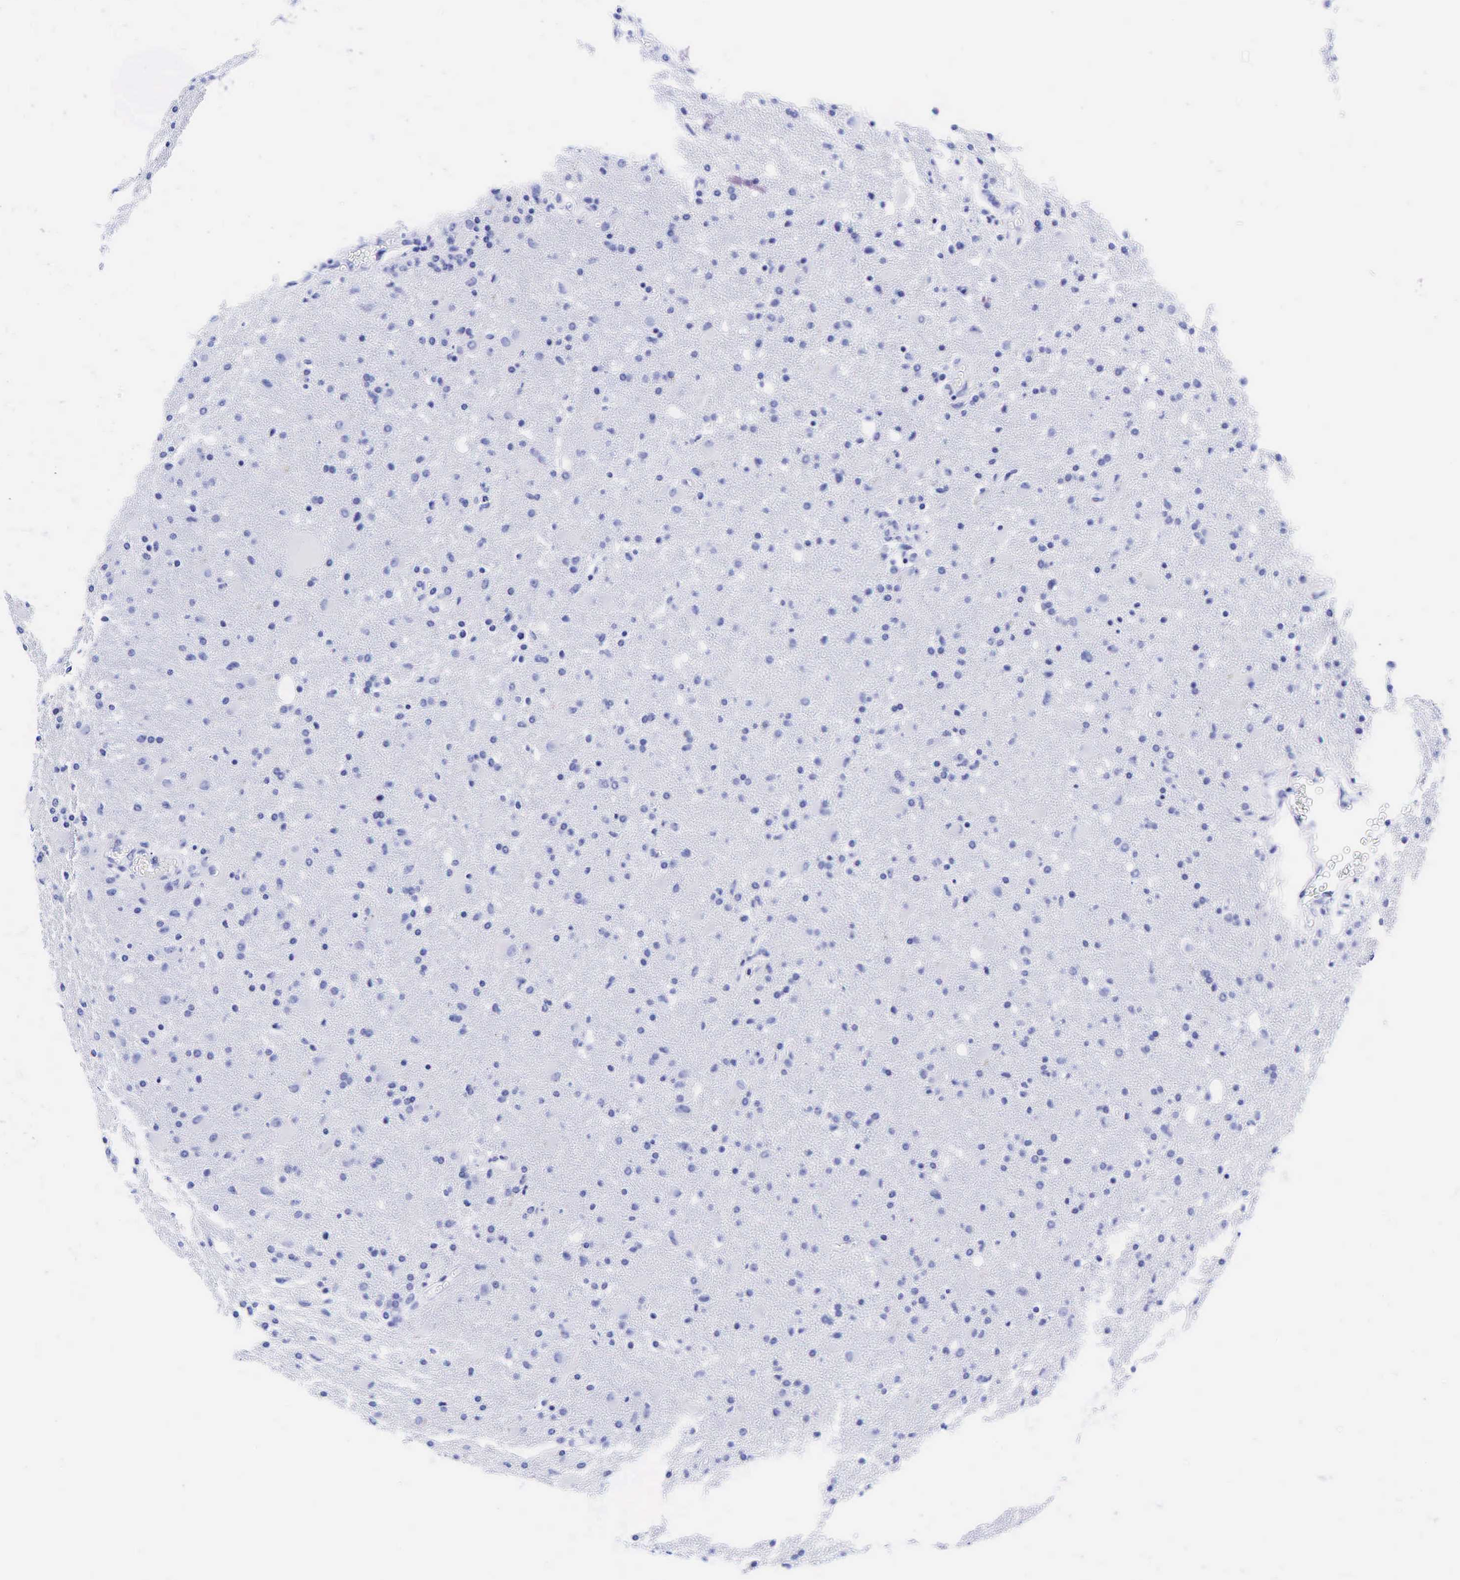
{"staining": {"intensity": "negative", "quantity": "none", "location": "none"}, "tissue": "glioma", "cell_type": "Tumor cells", "image_type": "cancer", "snomed": [{"axis": "morphology", "description": "Glioma, malignant, High grade"}, {"axis": "topography", "description": "Brain"}], "caption": "Immunohistochemistry (IHC) micrograph of human glioma stained for a protein (brown), which reveals no staining in tumor cells.", "gene": "GCG", "patient": {"sex": "male", "age": 68}}